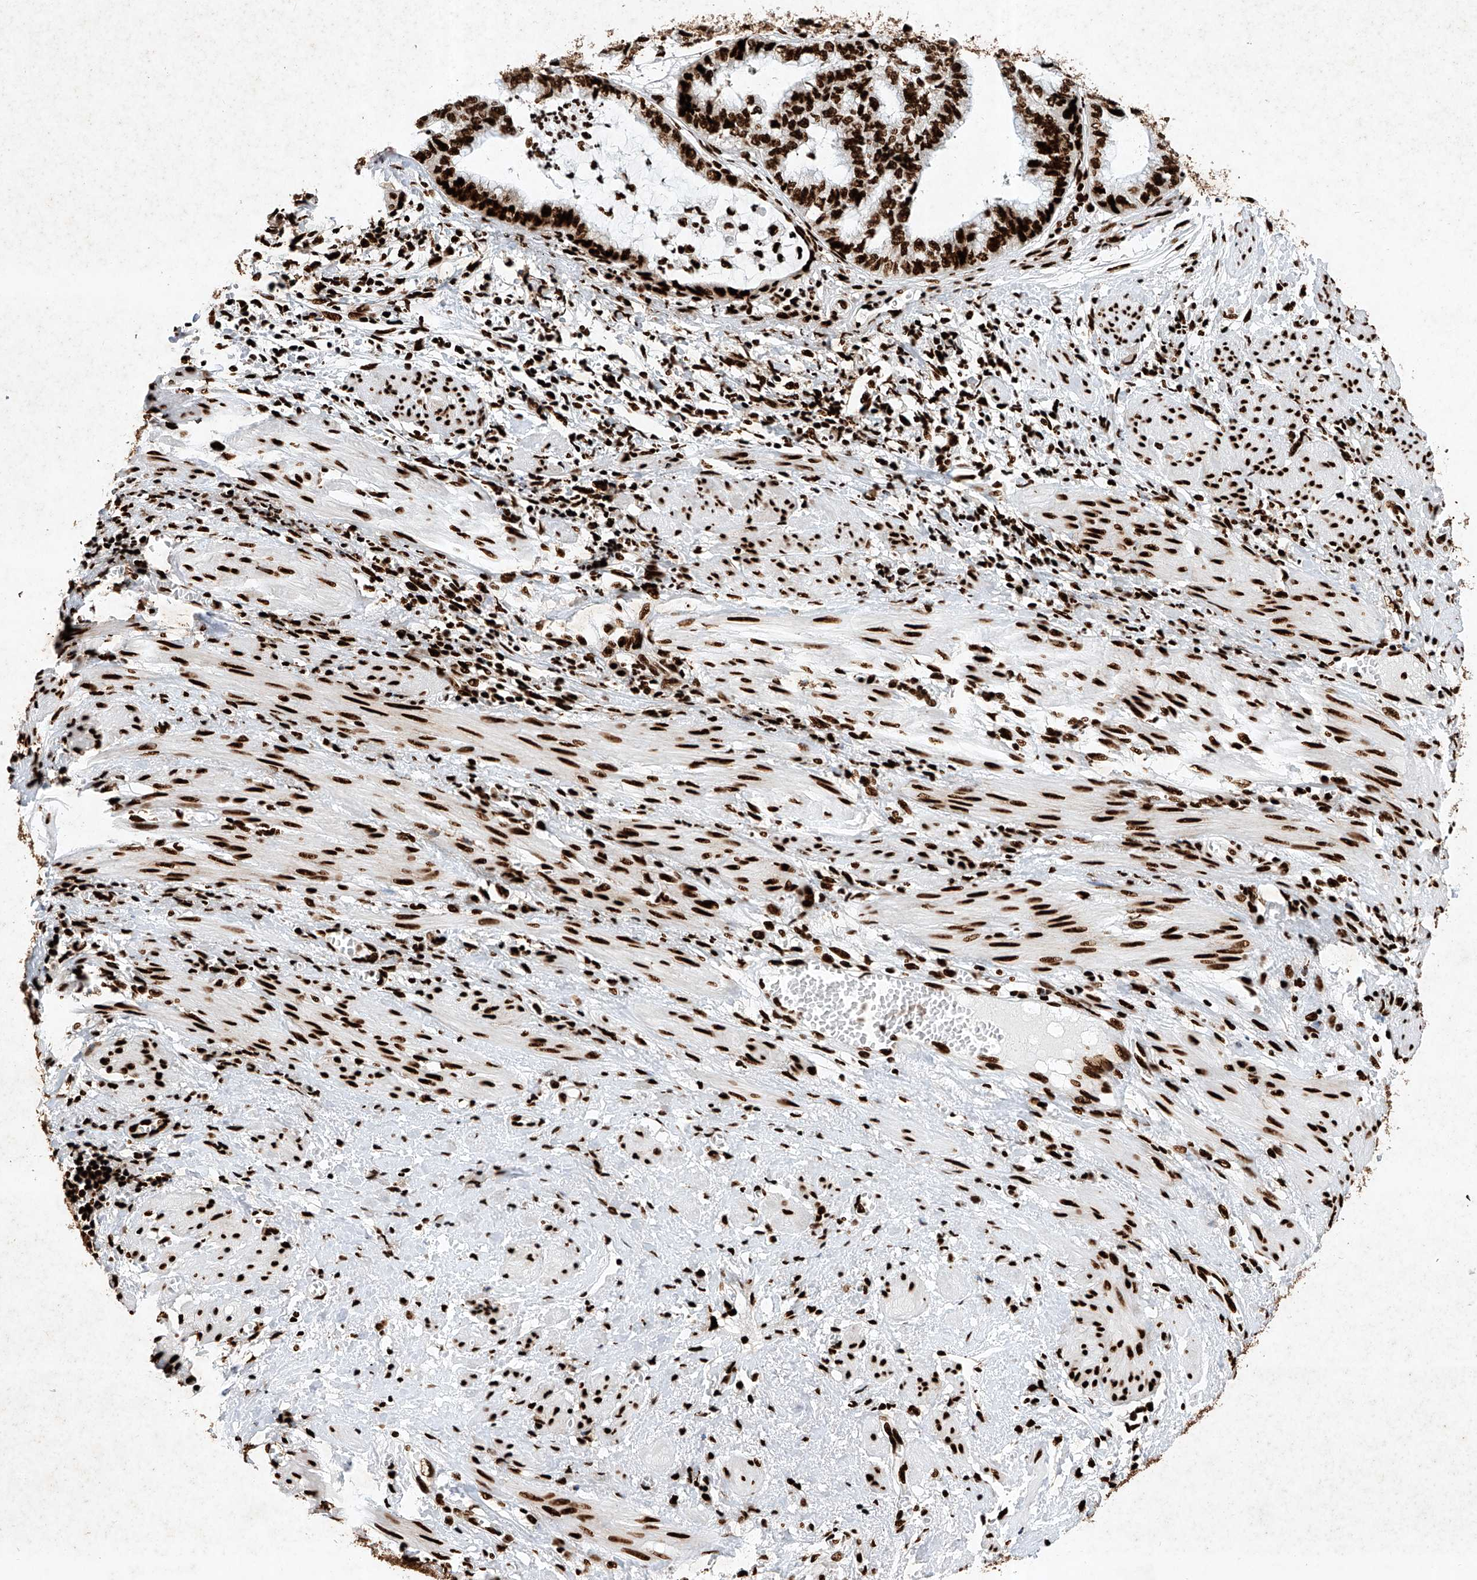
{"staining": {"intensity": "strong", "quantity": ">75%", "location": "nuclear"}, "tissue": "endometrial cancer", "cell_type": "Tumor cells", "image_type": "cancer", "snomed": [{"axis": "morphology", "description": "Necrosis, NOS"}, {"axis": "morphology", "description": "Adenocarcinoma, NOS"}, {"axis": "topography", "description": "Endometrium"}], "caption": "IHC photomicrograph of neoplastic tissue: endometrial cancer stained using IHC shows high levels of strong protein expression localized specifically in the nuclear of tumor cells, appearing as a nuclear brown color.", "gene": "SRSF6", "patient": {"sex": "female", "age": 79}}